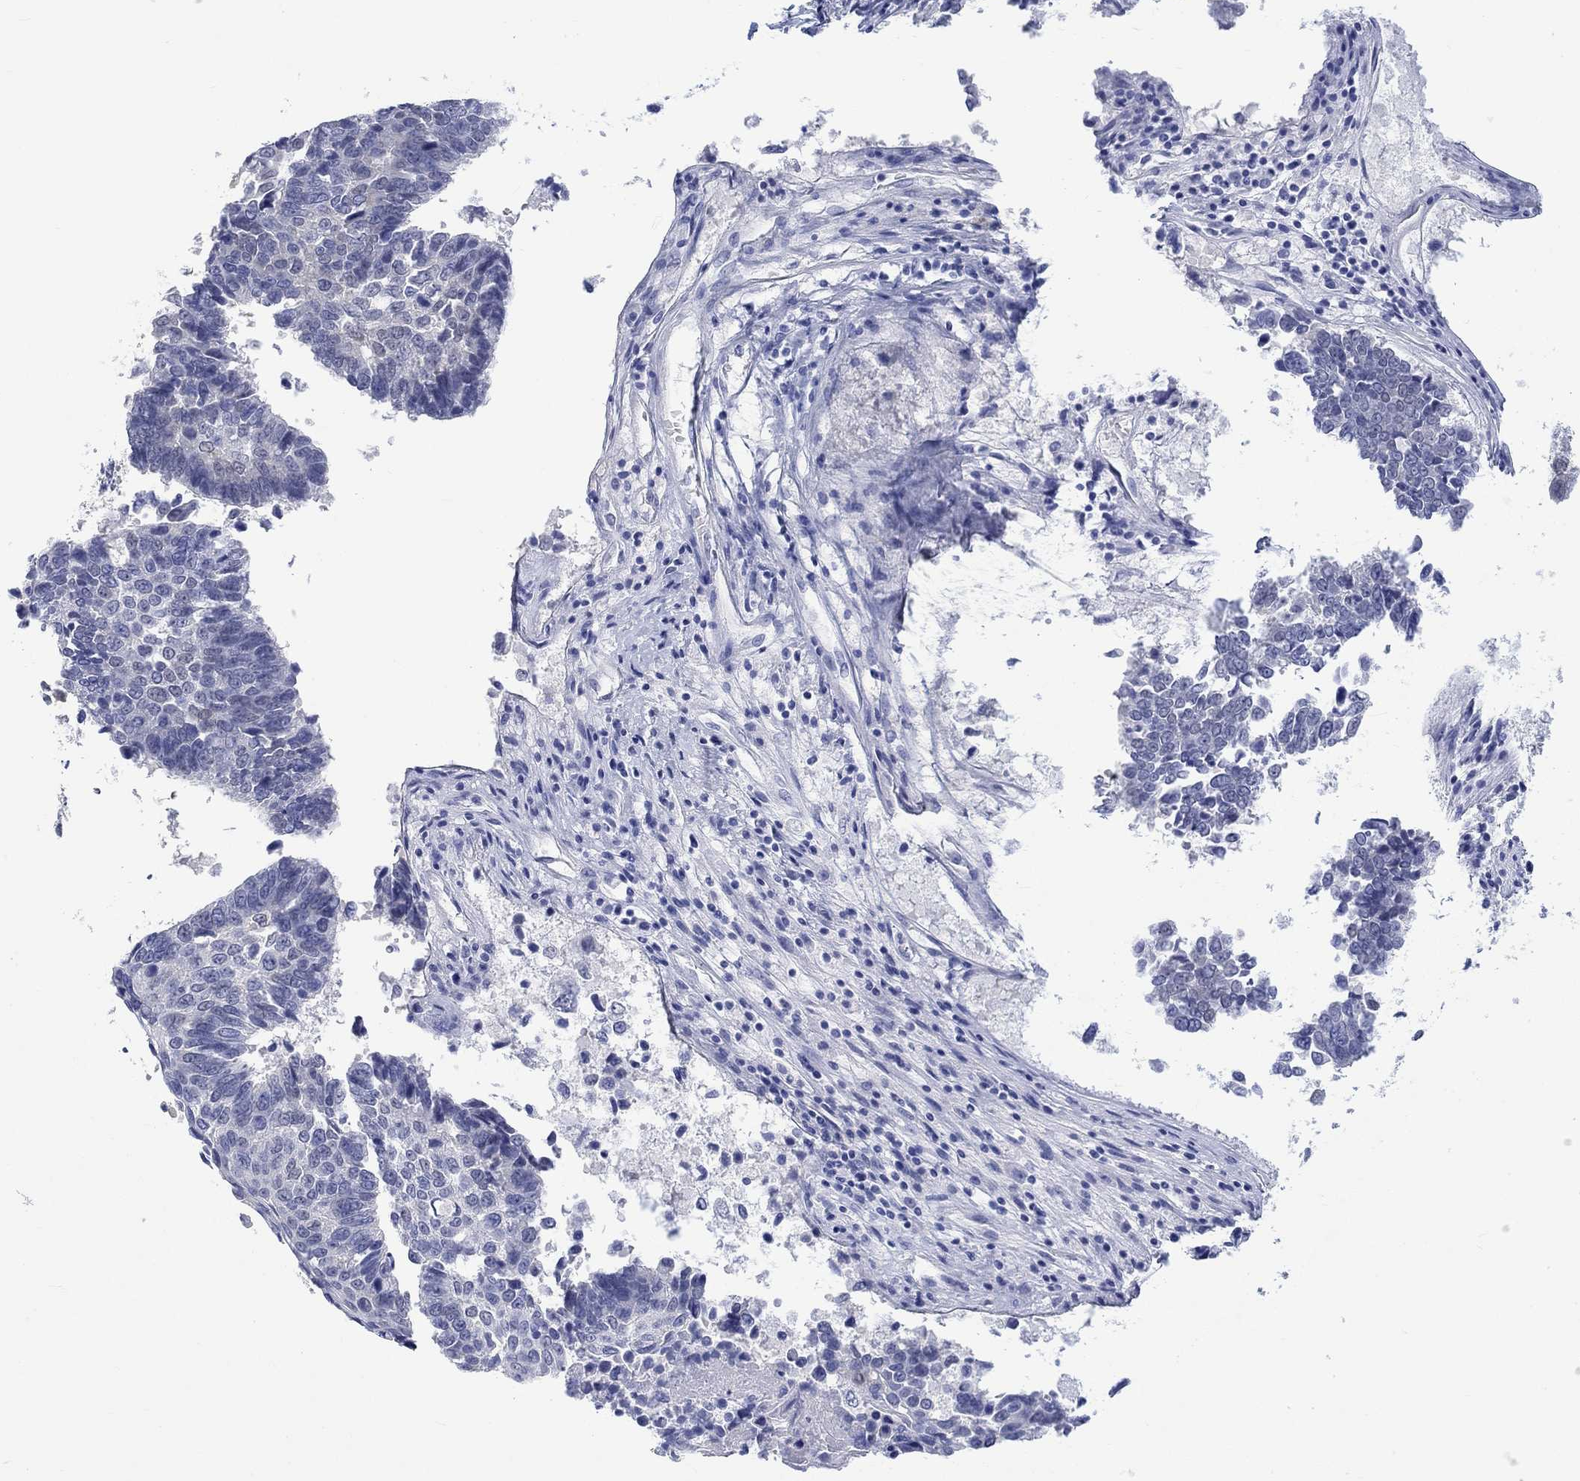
{"staining": {"intensity": "negative", "quantity": "none", "location": "none"}, "tissue": "lung cancer", "cell_type": "Tumor cells", "image_type": "cancer", "snomed": [{"axis": "morphology", "description": "Squamous cell carcinoma, NOS"}, {"axis": "topography", "description": "Lung"}], "caption": "Protein analysis of squamous cell carcinoma (lung) shows no significant staining in tumor cells.", "gene": "MSI1", "patient": {"sex": "male", "age": 73}}